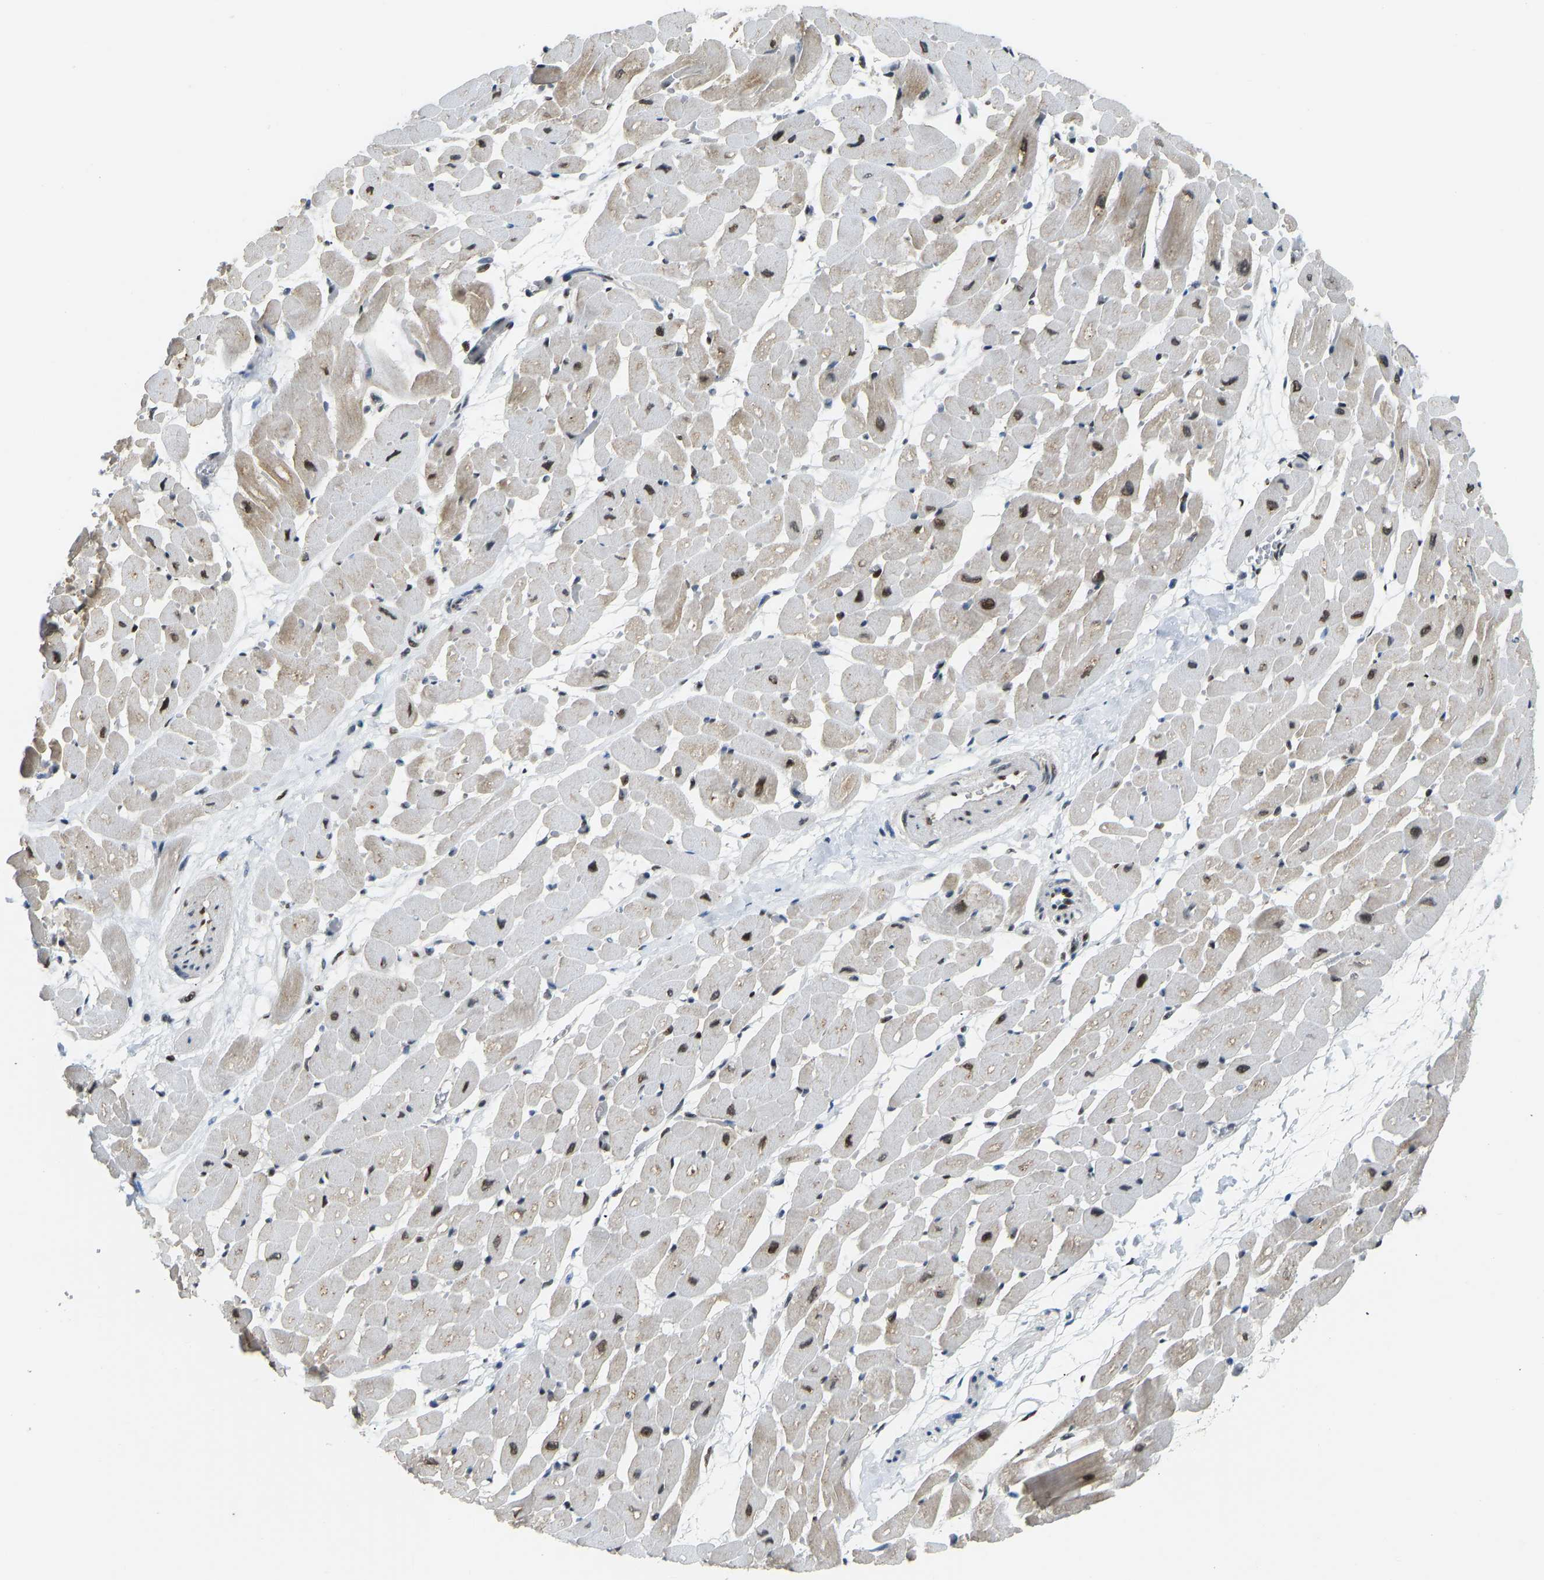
{"staining": {"intensity": "strong", "quantity": "25%-75%", "location": "cytoplasmic/membranous,nuclear"}, "tissue": "heart muscle", "cell_type": "Cardiomyocytes", "image_type": "normal", "snomed": [{"axis": "morphology", "description": "Normal tissue, NOS"}, {"axis": "topography", "description": "Heart"}], "caption": "Protein analysis of benign heart muscle exhibits strong cytoplasmic/membranous,nuclear staining in approximately 25%-75% of cardiomyocytes.", "gene": "FOXK1", "patient": {"sex": "male", "age": 45}}